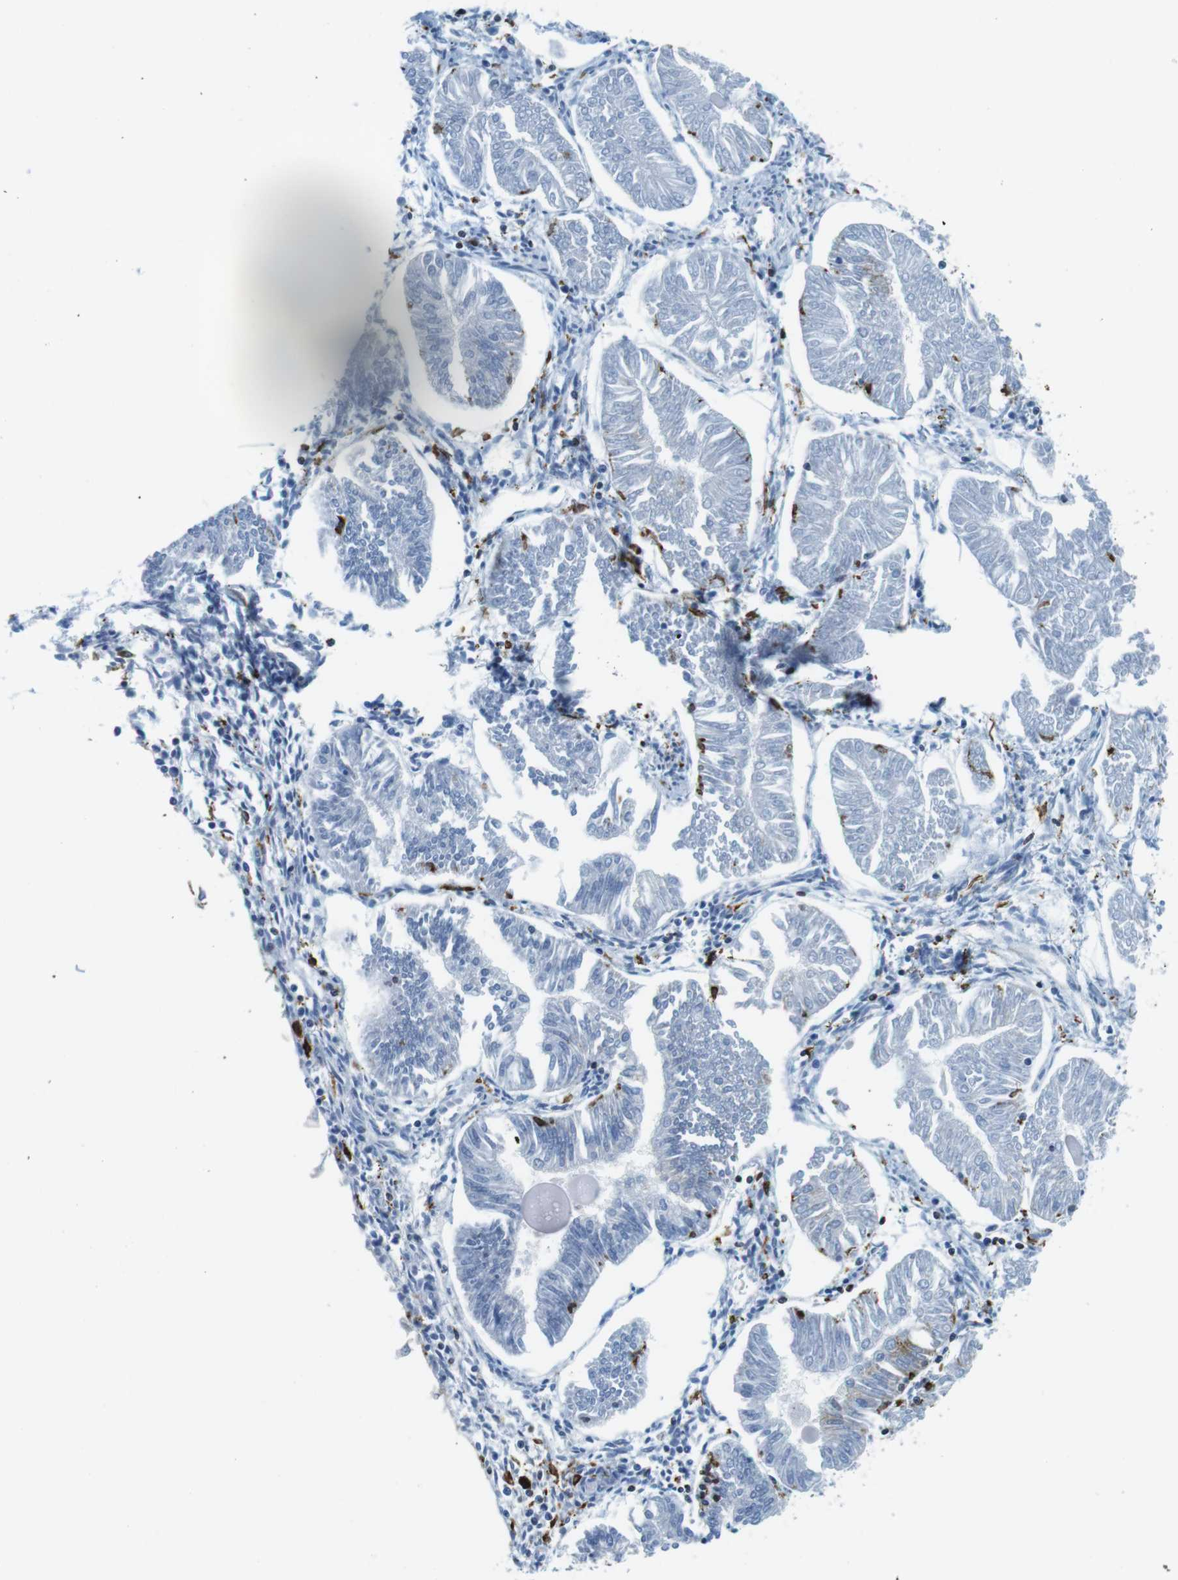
{"staining": {"intensity": "negative", "quantity": "none", "location": "none"}, "tissue": "endometrial cancer", "cell_type": "Tumor cells", "image_type": "cancer", "snomed": [{"axis": "morphology", "description": "Adenocarcinoma, NOS"}, {"axis": "topography", "description": "Endometrium"}], "caption": "High power microscopy histopathology image of an IHC image of endometrial cancer (adenocarcinoma), revealing no significant staining in tumor cells. (Brightfield microscopy of DAB immunohistochemistry (IHC) at high magnification).", "gene": "CIITA", "patient": {"sex": "female", "age": 53}}